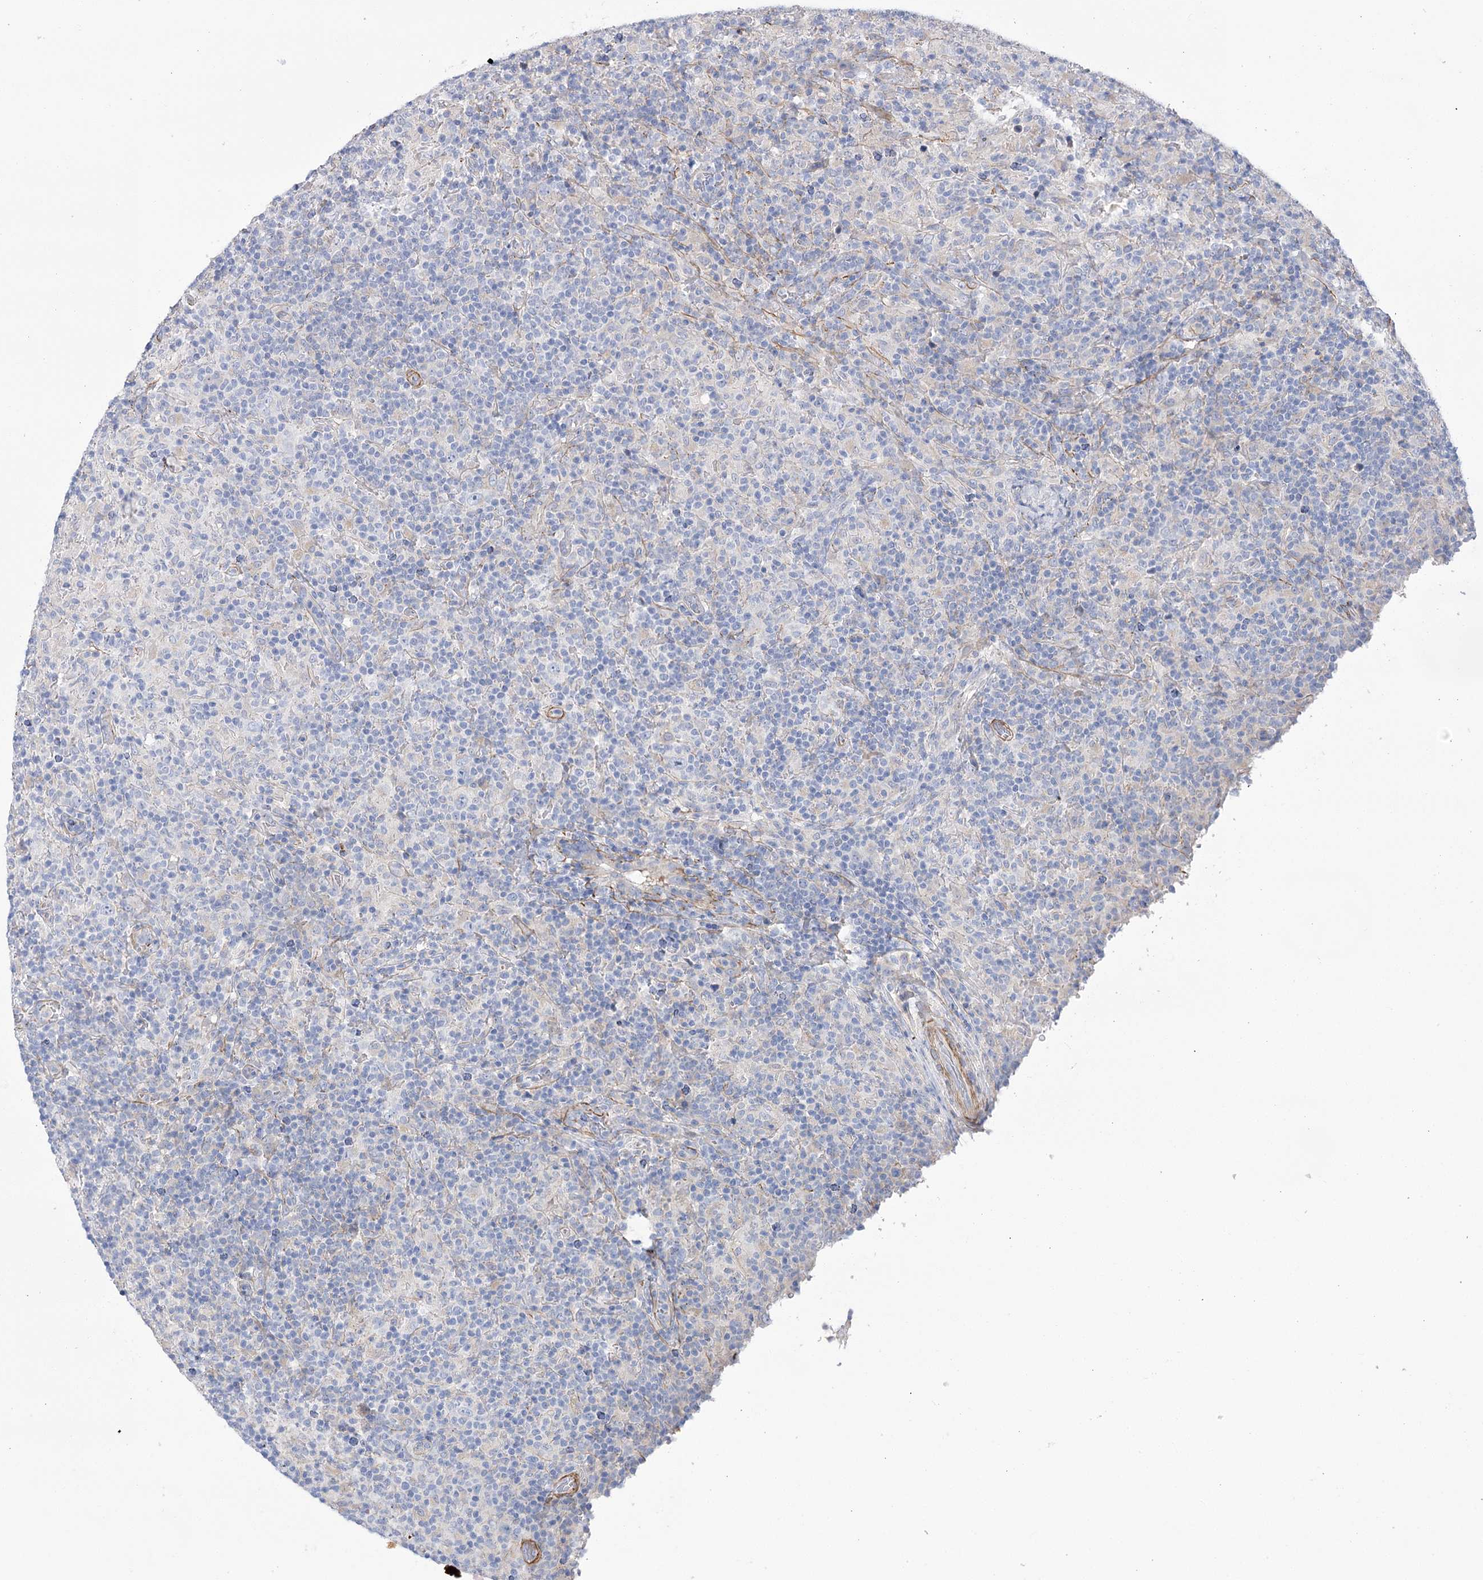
{"staining": {"intensity": "negative", "quantity": "none", "location": "none"}, "tissue": "lymphoma", "cell_type": "Tumor cells", "image_type": "cancer", "snomed": [{"axis": "morphology", "description": "Hodgkin's disease, NOS"}, {"axis": "topography", "description": "Lymph node"}], "caption": "This is an immunohistochemistry (IHC) image of human Hodgkin's disease. There is no staining in tumor cells.", "gene": "WASHC3", "patient": {"sex": "male", "age": 70}}